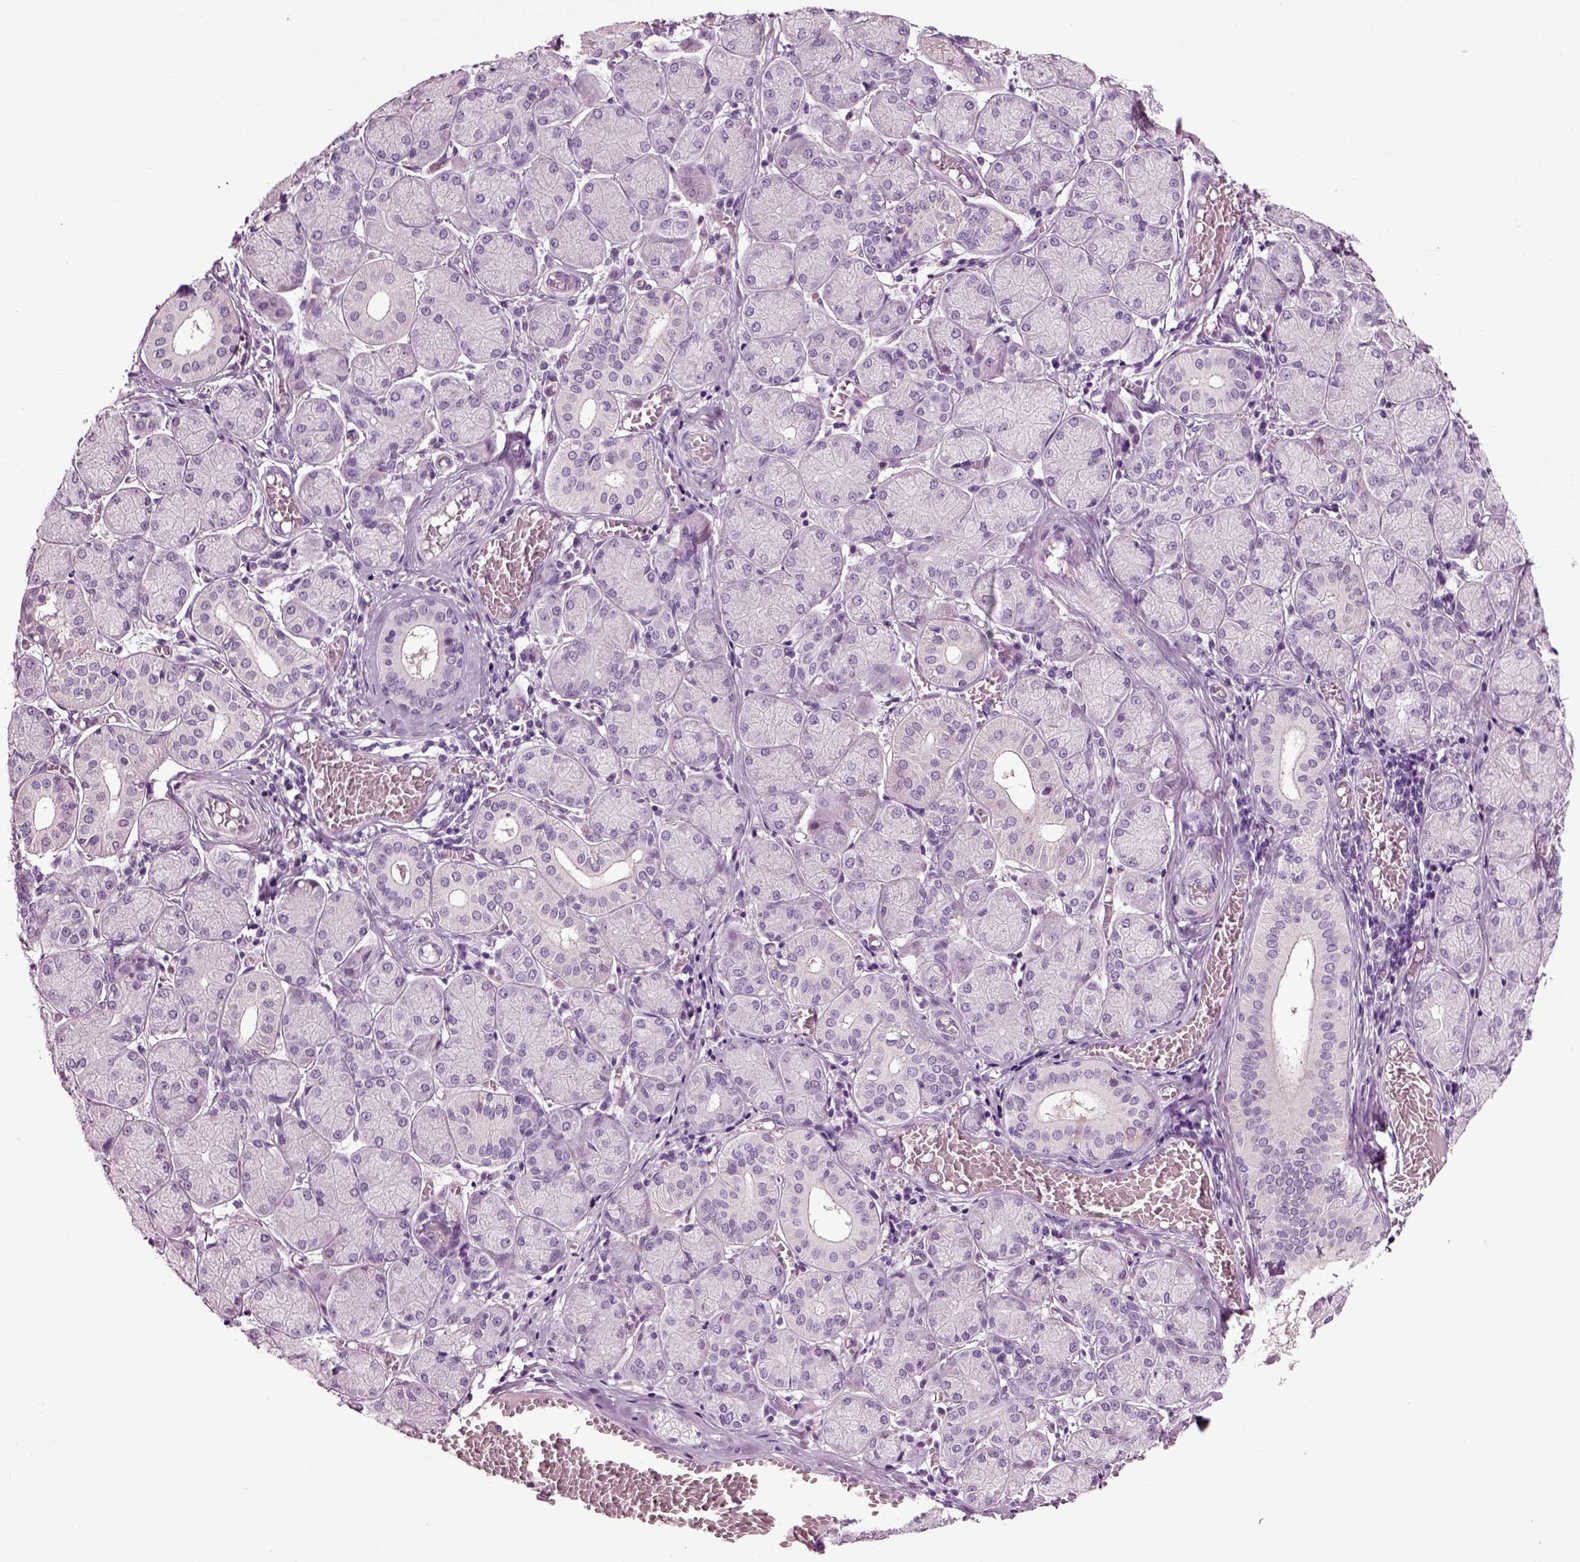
{"staining": {"intensity": "negative", "quantity": "none", "location": "none"}, "tissue": "salivary gland", "cell_type": "Glandular cells", "image_type": "normal", "snomed": [{"axis": "morphology", "description": "Normal tissue, NOS"}, {"axis": "topography", "description": "Salivary gland"}, {"axis": "topography", "description": "Peripheral nerve tissue"}], "caption": "Immunohistochemical staining of benign salivary gland reveals no significant positivity in glandular cells.", "gene": "ARHGAP11A", "patient": {"sex": "female", "age": 24}}